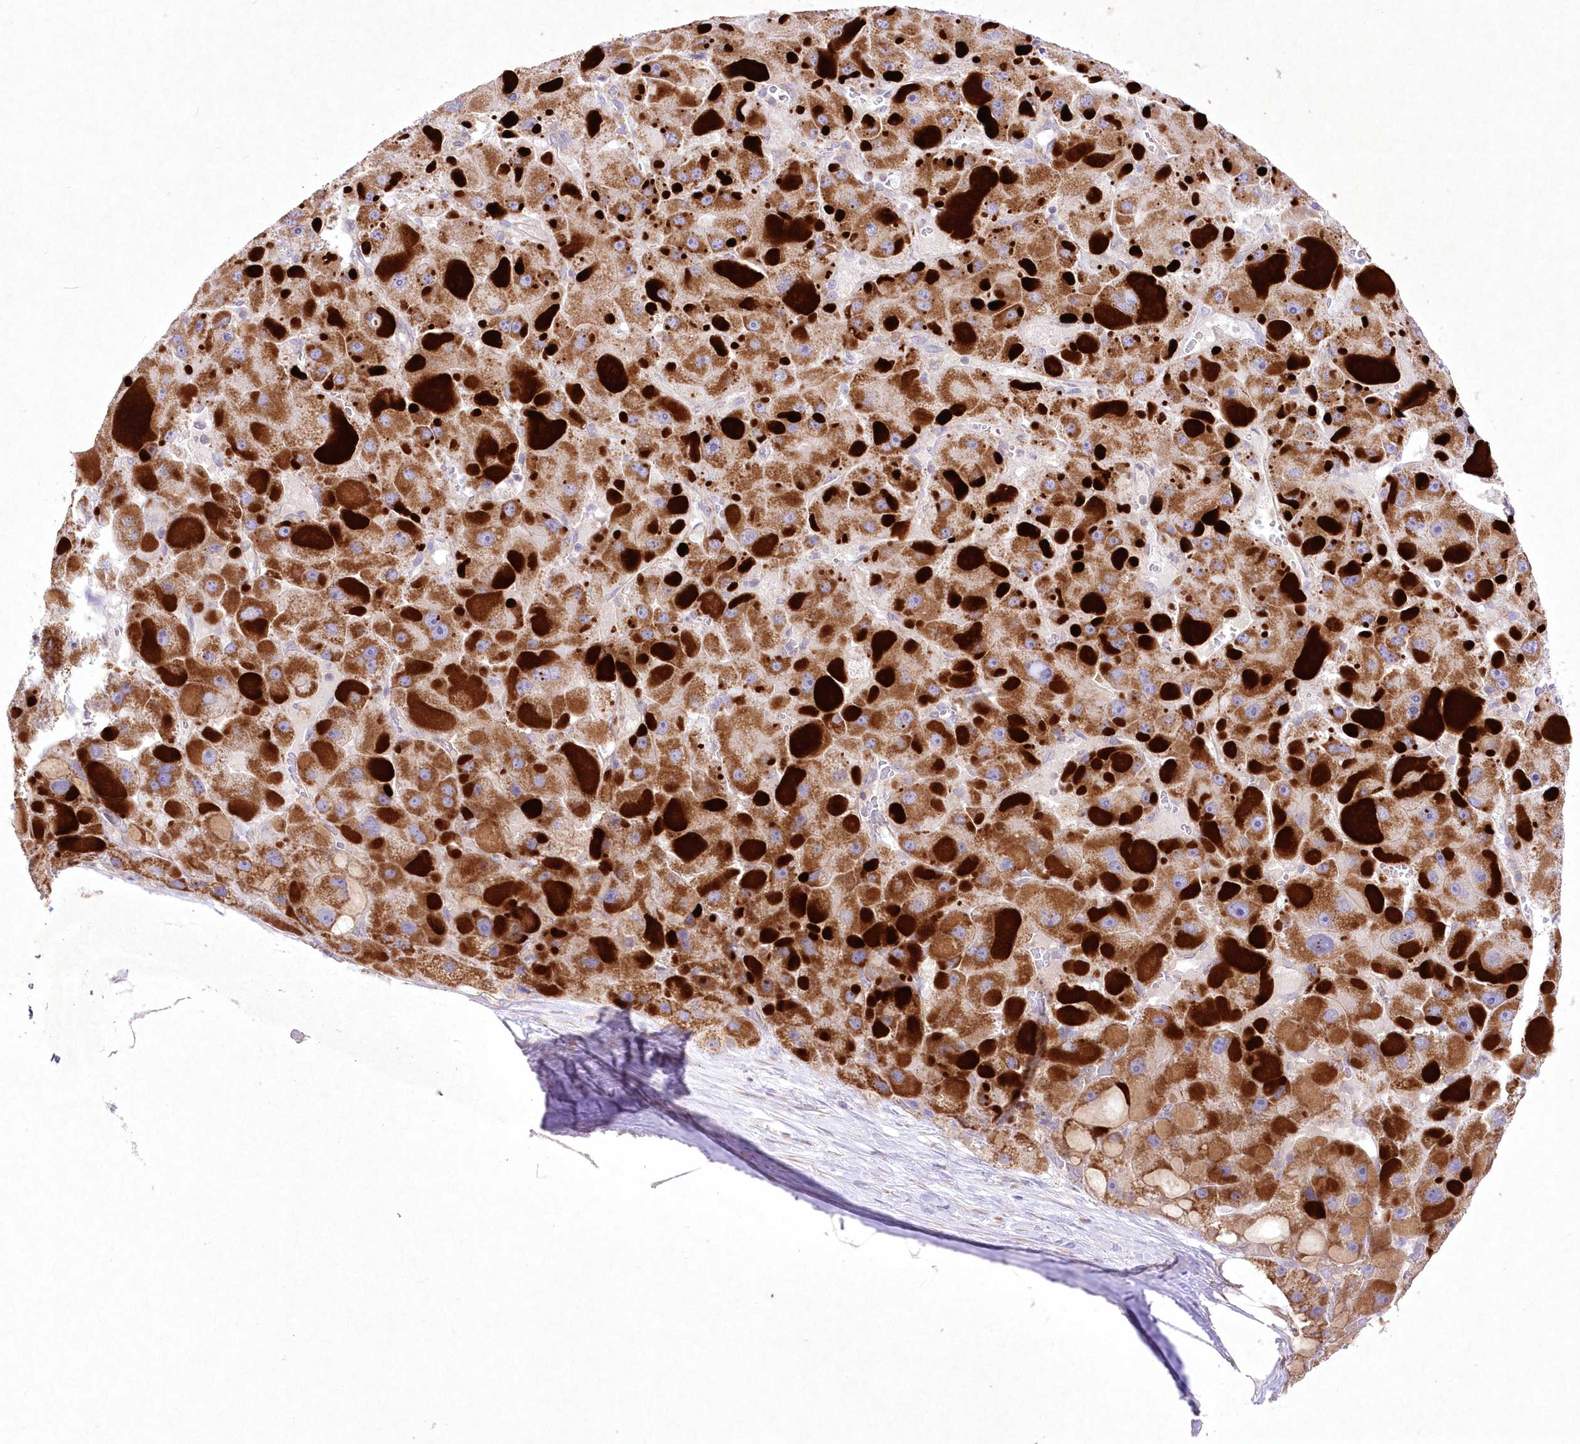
{"staining": {"intensity": "moderate", "quantity": "25%-75%", "location": "cytoplasmic/membranous"}, "tissue": "liver cancer", "cell_type": "Tumor cells", "image_type": "cancer", "snomed": [{"axis": "morphology", "description": "Carcinoma, Hepatocellular, NOS"}, {"axis": "topography", "description": "Liver"}], "caption": "A photomicrograph of human liver hepatocellular carcinoma stained for a protein reveals moderate cytoplasmic/membranous brown staining in tumor cells. (Stains: DAB in brown, nuclei in blue, Microscopy: brightfield microscopy at high magnification).", "gene": "ITSN2", "patient": {"sex": "female", "age": 73}}